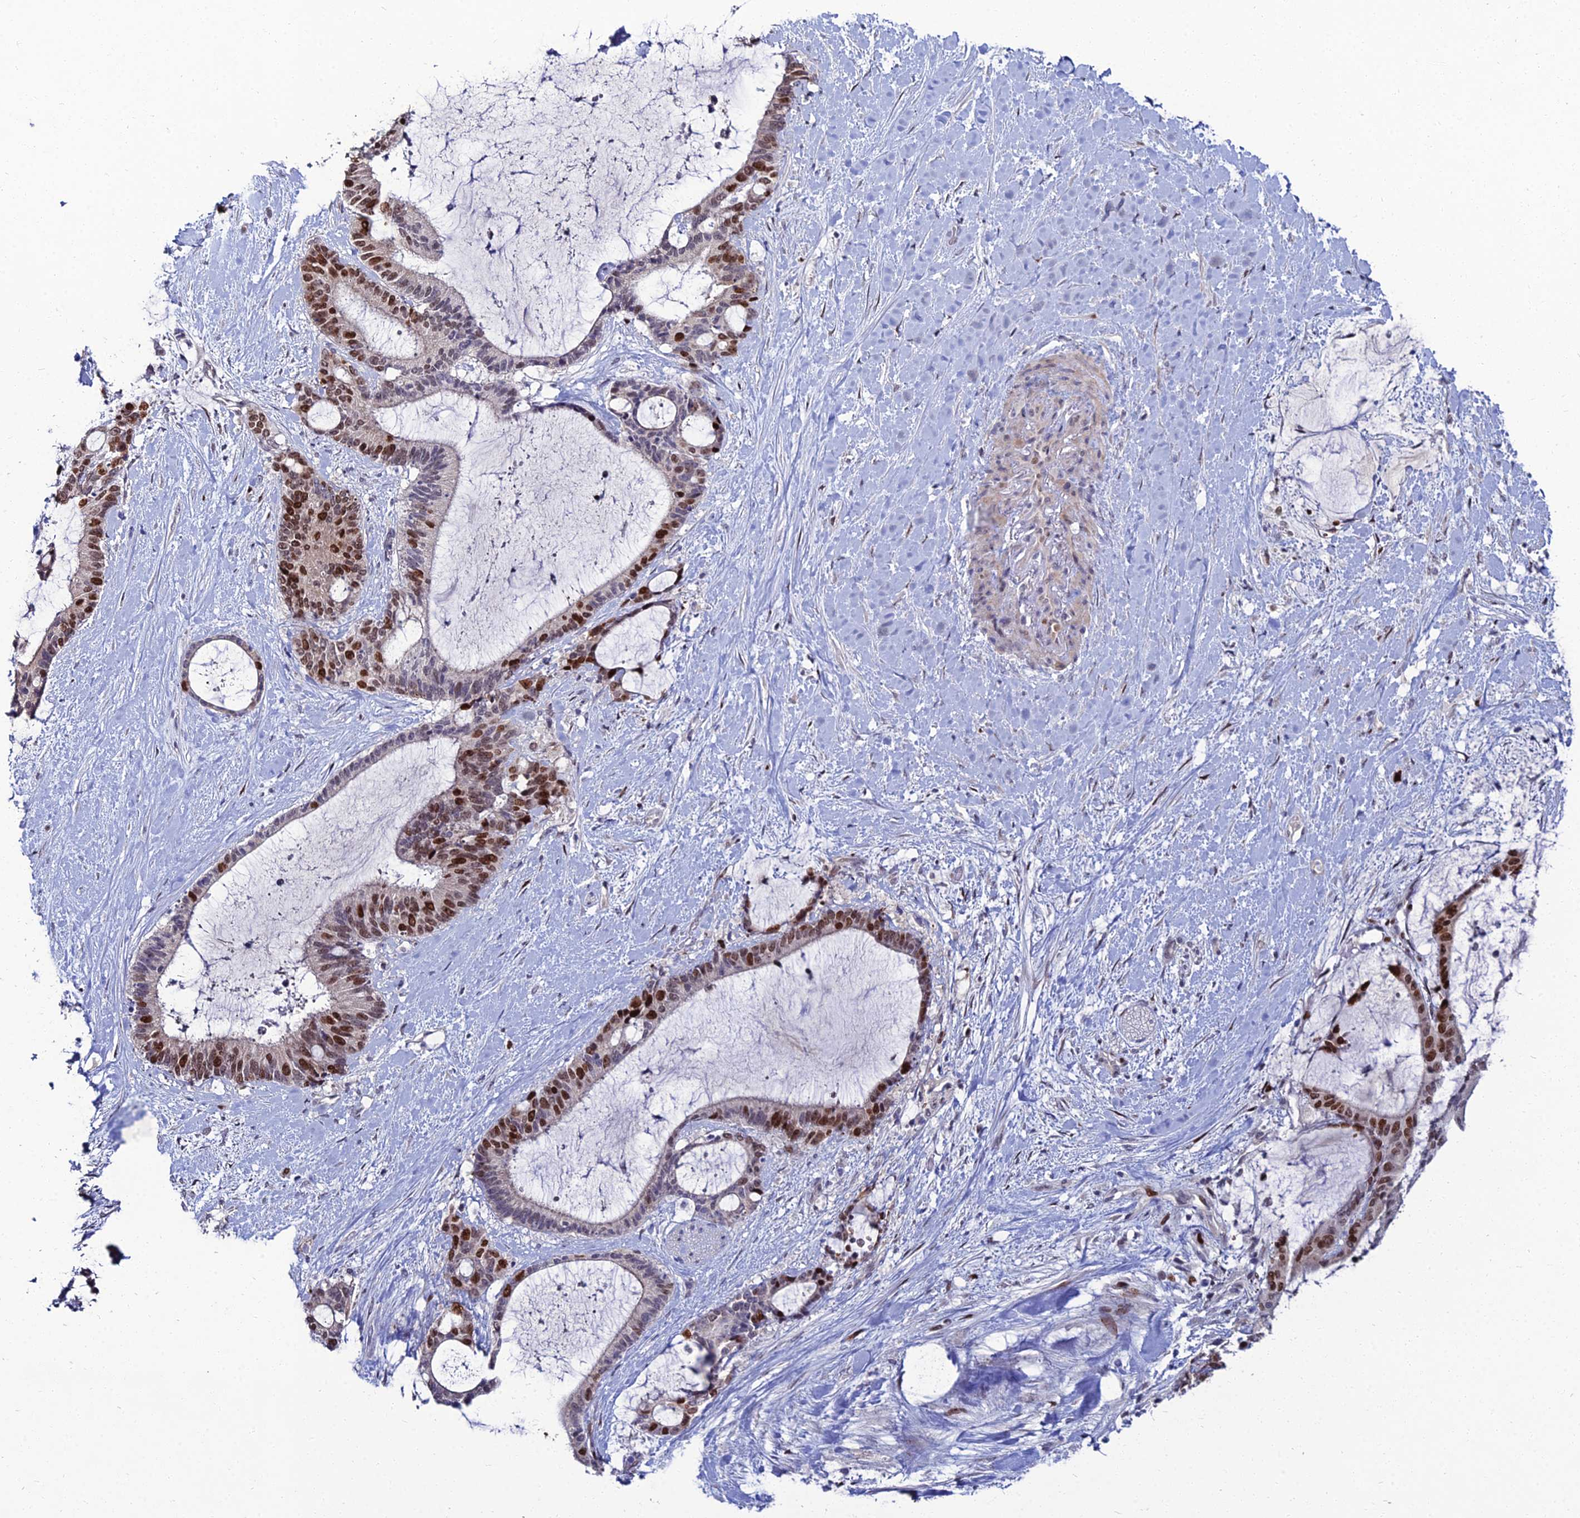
{"staining": {"intensity": "strong", "quantity": "25%-75%", "location": "nuclear"}, "tissue": "liver cancer", "cell_type": "Tumor cells", "image_type": "cancer", "snomed": [{"axis": "morphology", "description": "Normal tissue, NOS"}, {"axis": "morphology", "description": "Cholangiocarcinoma"}, {"axis": "topography", "description": "Liver"}, {"axis": "topography", "description": "Peripheral nerve tissue"}], "caption": "The histopathology image displays immunohistochemical staining of cholangiocarcinoma (liver). There is strong nuclear expression is present in about 25%-75% of tumor cells.", "gene": "TAF9B", "patient": {"sex": "female", "age": 73}}